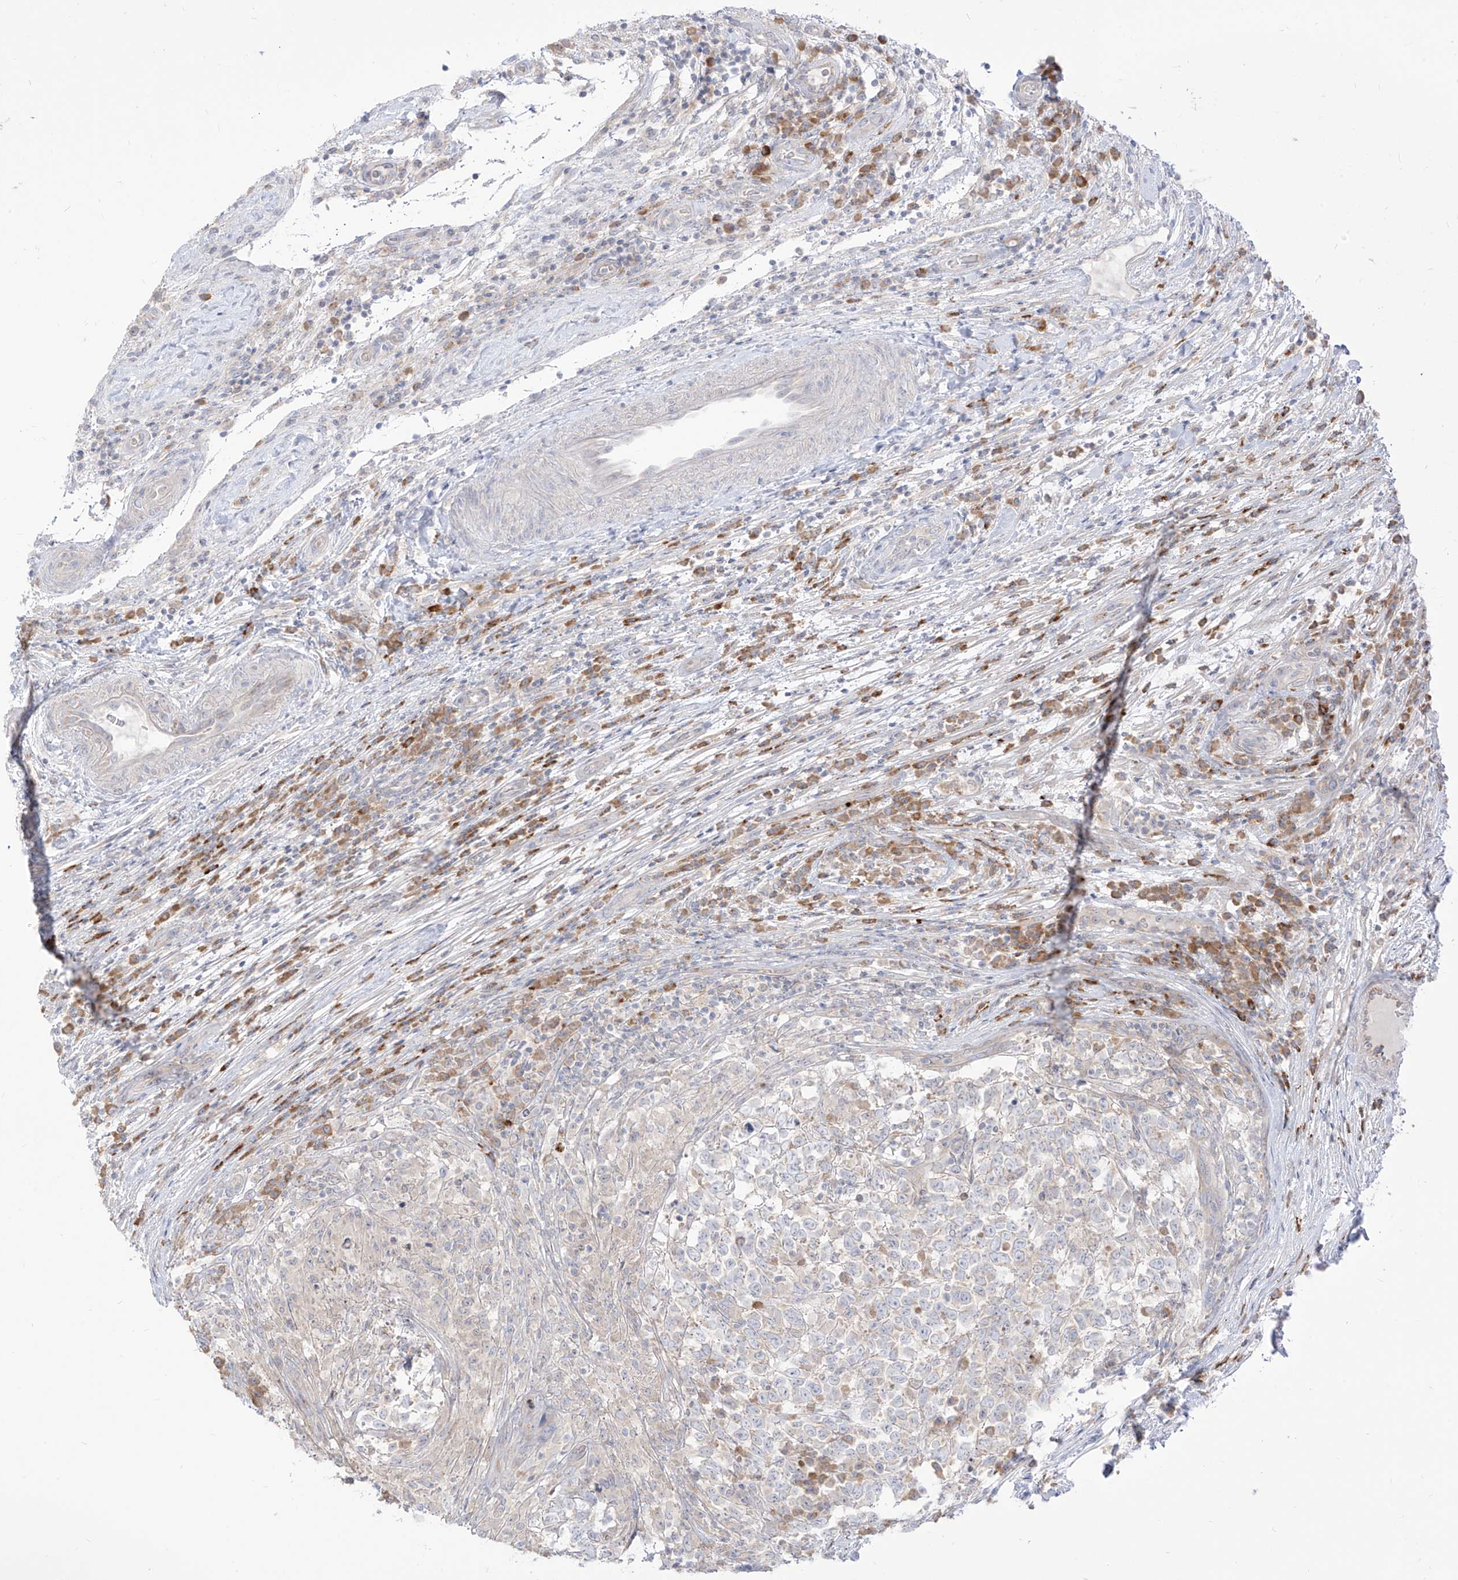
{"staining": {"intensity": "negative", "quantity": "none", "location": "none"}, "tissue": "testis cancer", "cell_type": "Tumor cells", "image_type": "cancer", "snomed": [{"axis": "morphology", "description": "Carcinoma, Embryonal, NOS"}, {"axis": "topography", "description": "Testis"}], "caption": "High power microscopy histopathology image of an immunohistochemistry (IHC) micrograph of embryonal carcinoma (testis), revealing no significant positivity in tumor cells.", "gene": "SYTL3", "patient": {"sex": "male", "age": 26}}